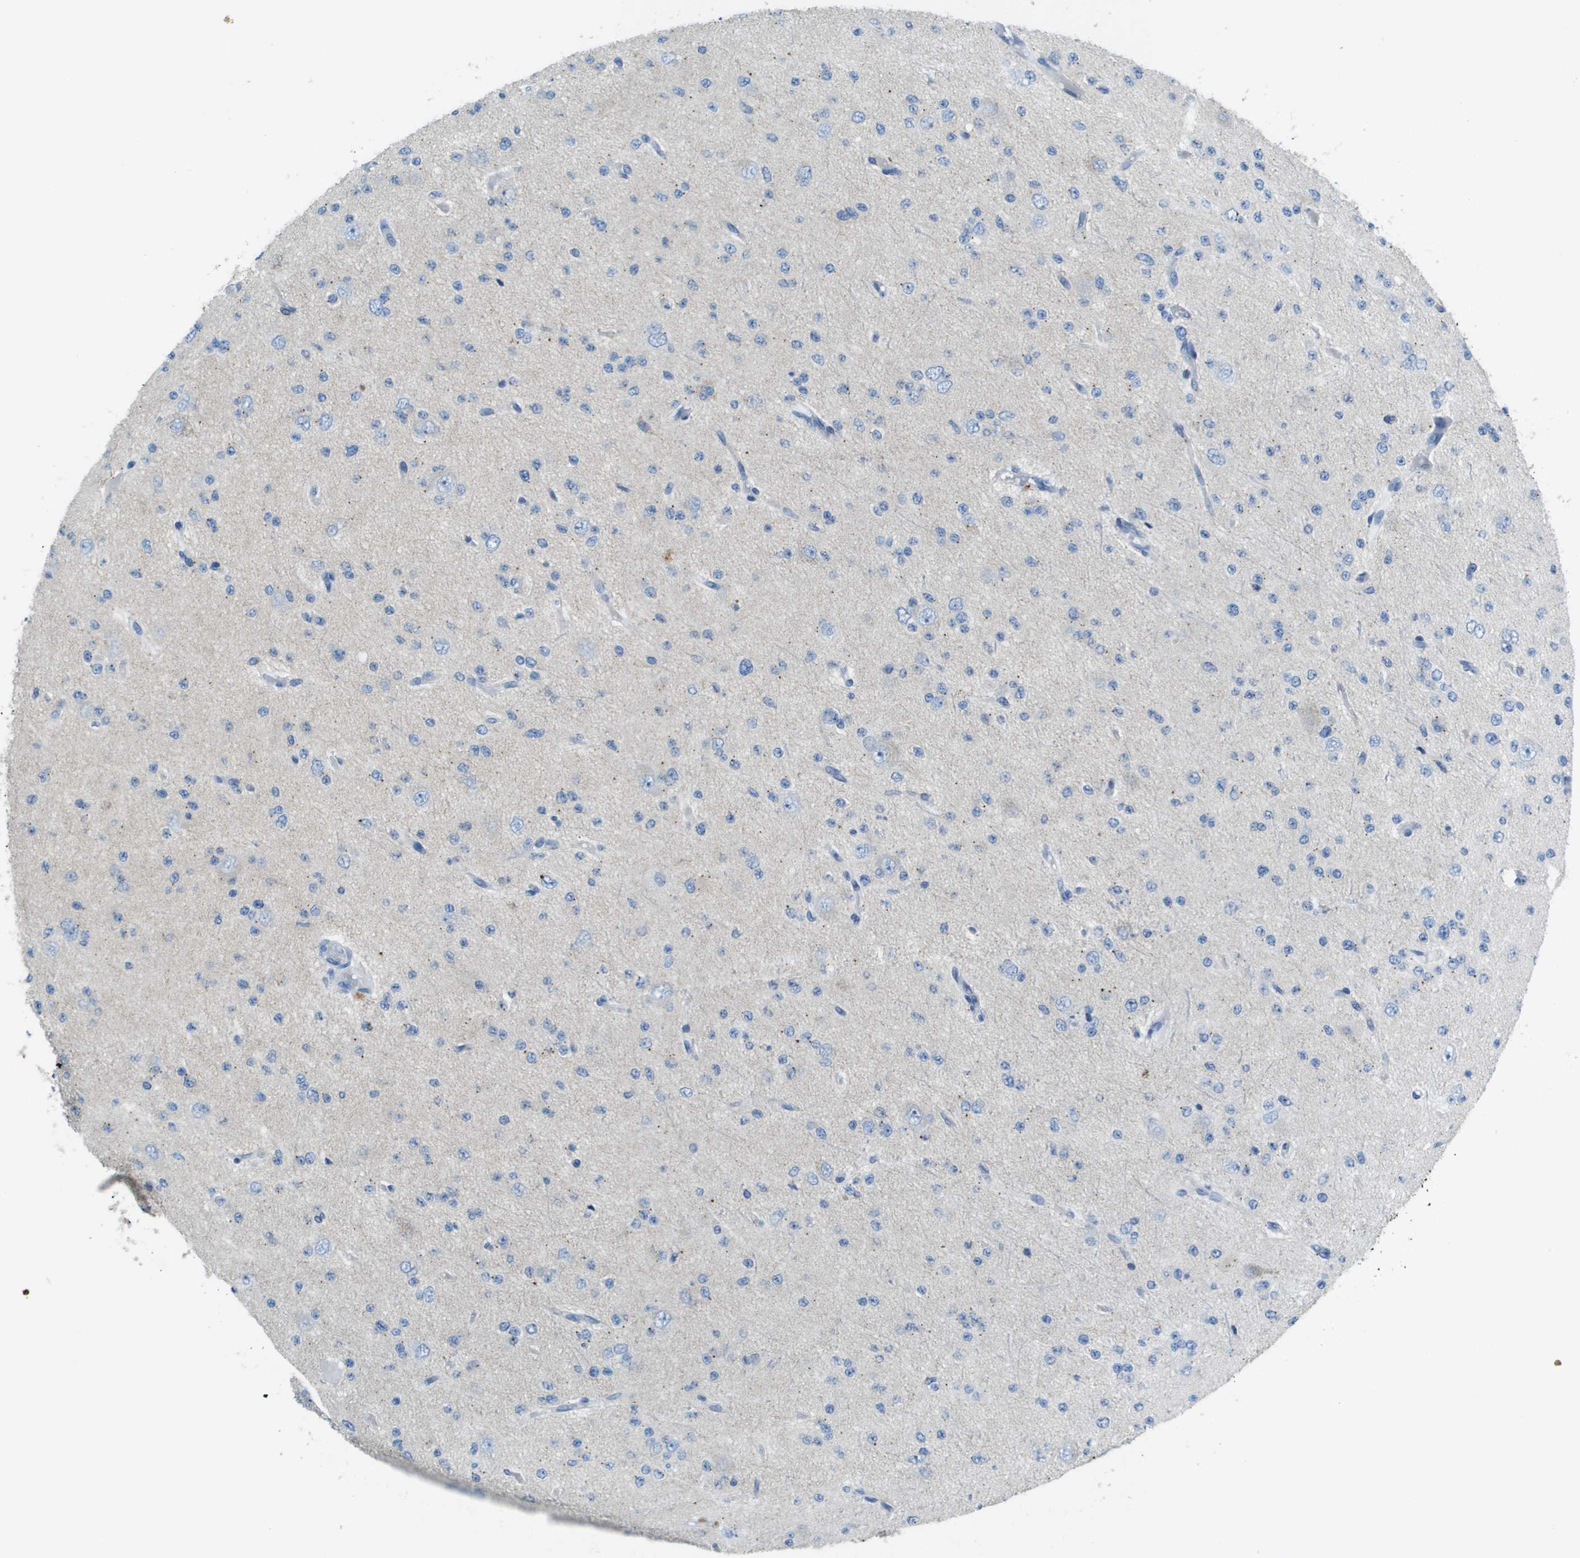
{"staining": {"intensity": "negative", "quantity": "none", "location": "none"}, "tissue": "glioma", "cell_type": "Tumor cells", "image_type": "cancer", "snomed": [{"axis": "morphology", "description": "Glioma, malignant, Low grade"}, {"axis": "topography", "description": "Brain"}], "caption": "High power microscopy image of an immunohistochemistry (IHC) histopathology image of glioma, revealing no significant expression in tumor cells.", "gene": "SDC1", "patient": {"sex": "male", "age": 38}}